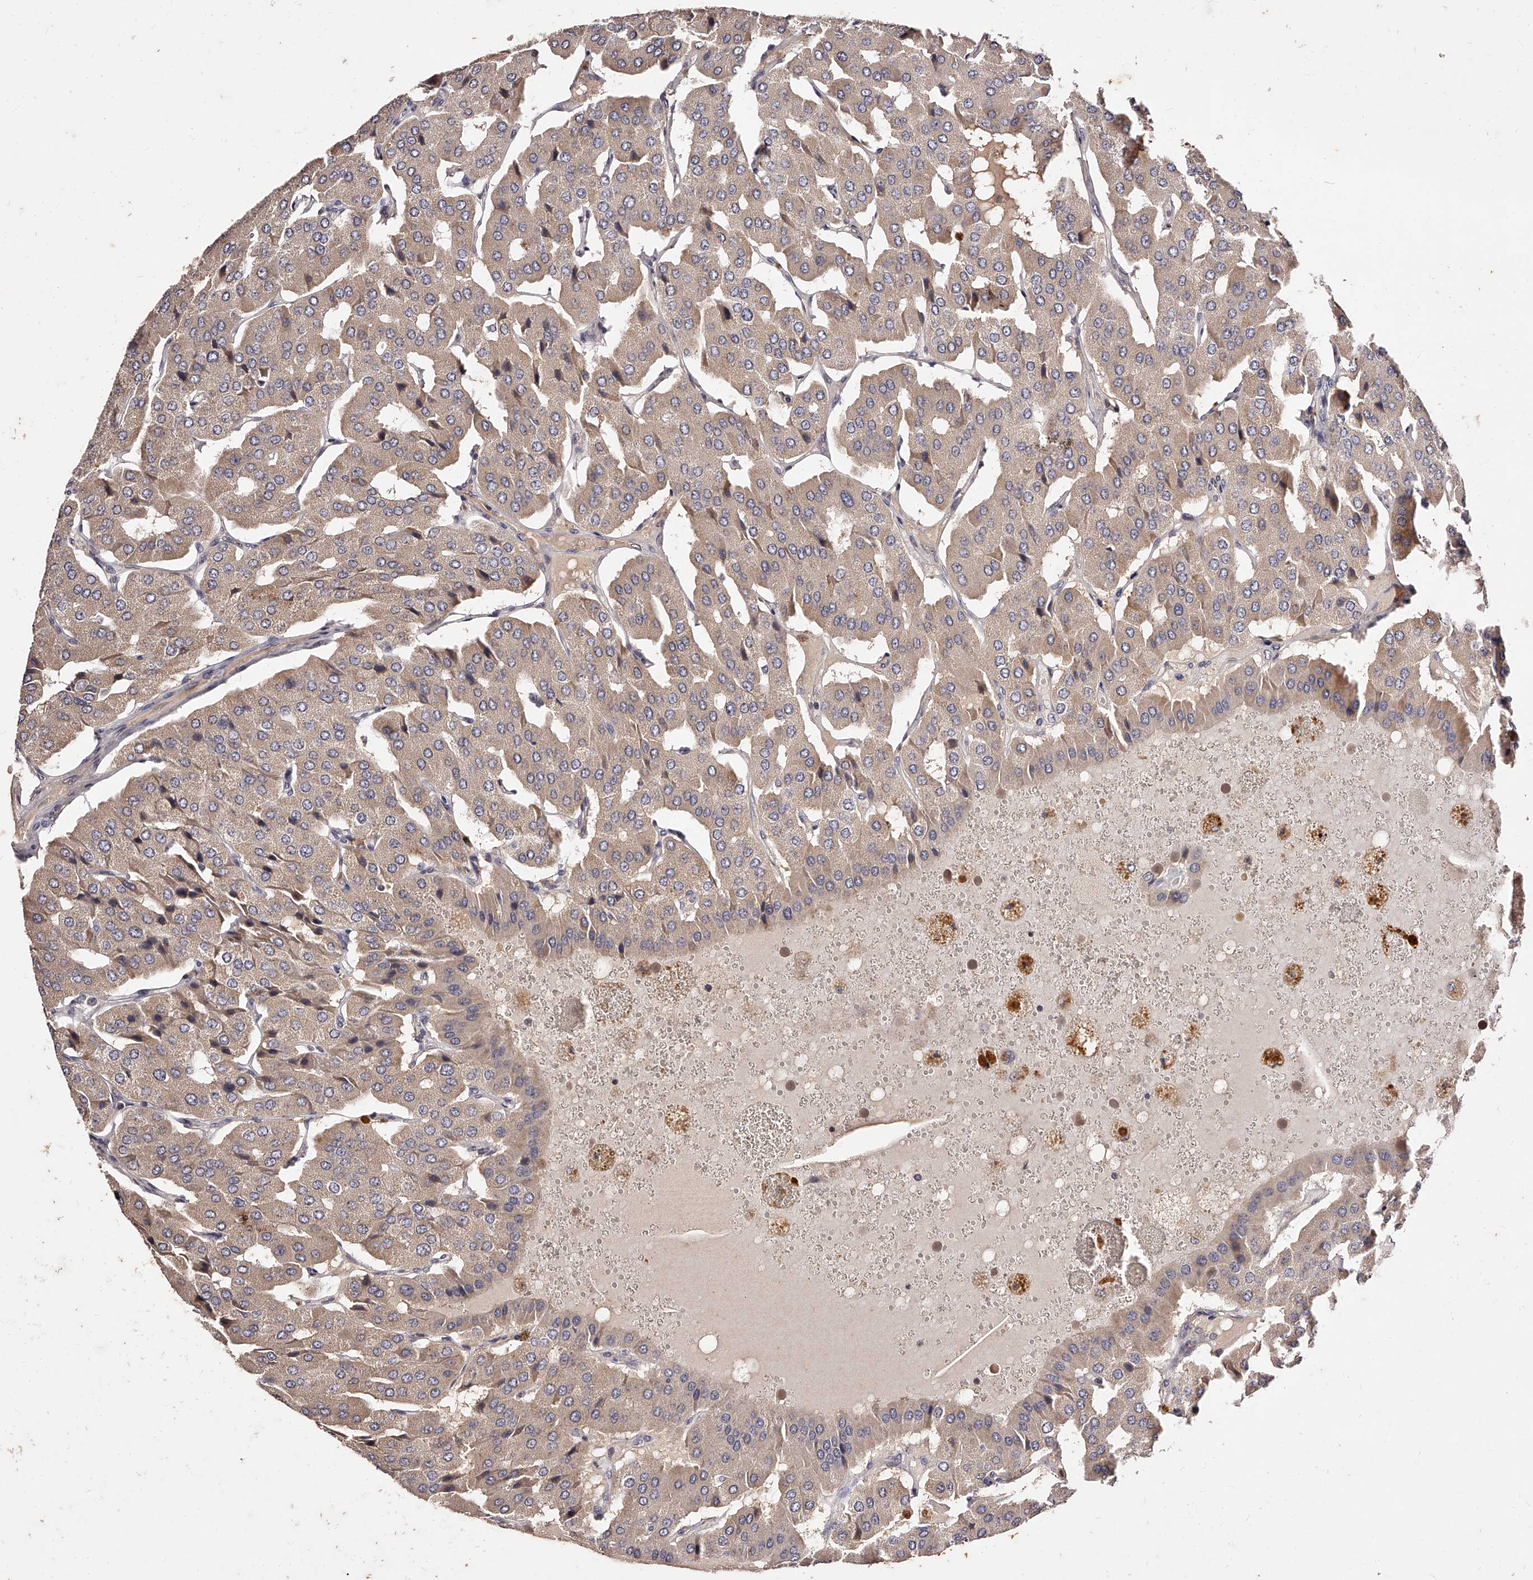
{"staining": {"intensity": "weak", "quantity": ">75%", "location": "cytoplasmic/membranous"}, "tissue": "parathyroid gland", "cell_type": "Glandular cells", "image_type": "normal", "snomed": [{"axis": "morphology", "description": "Normal tissue, NOS"}, {"axis": "morphology", "description": "Adenoma, NOS"}, {"axis": "topography", "description": "Parathyroid gland"}], "caption": "Parathyroid gland stained with a brown dye reveals weak cytoplasmic/membranous positive positivity in approximately >75% of glandular cells.", "gene": "PHACTR1", "patient": {"sex": "female", "age": 86}}